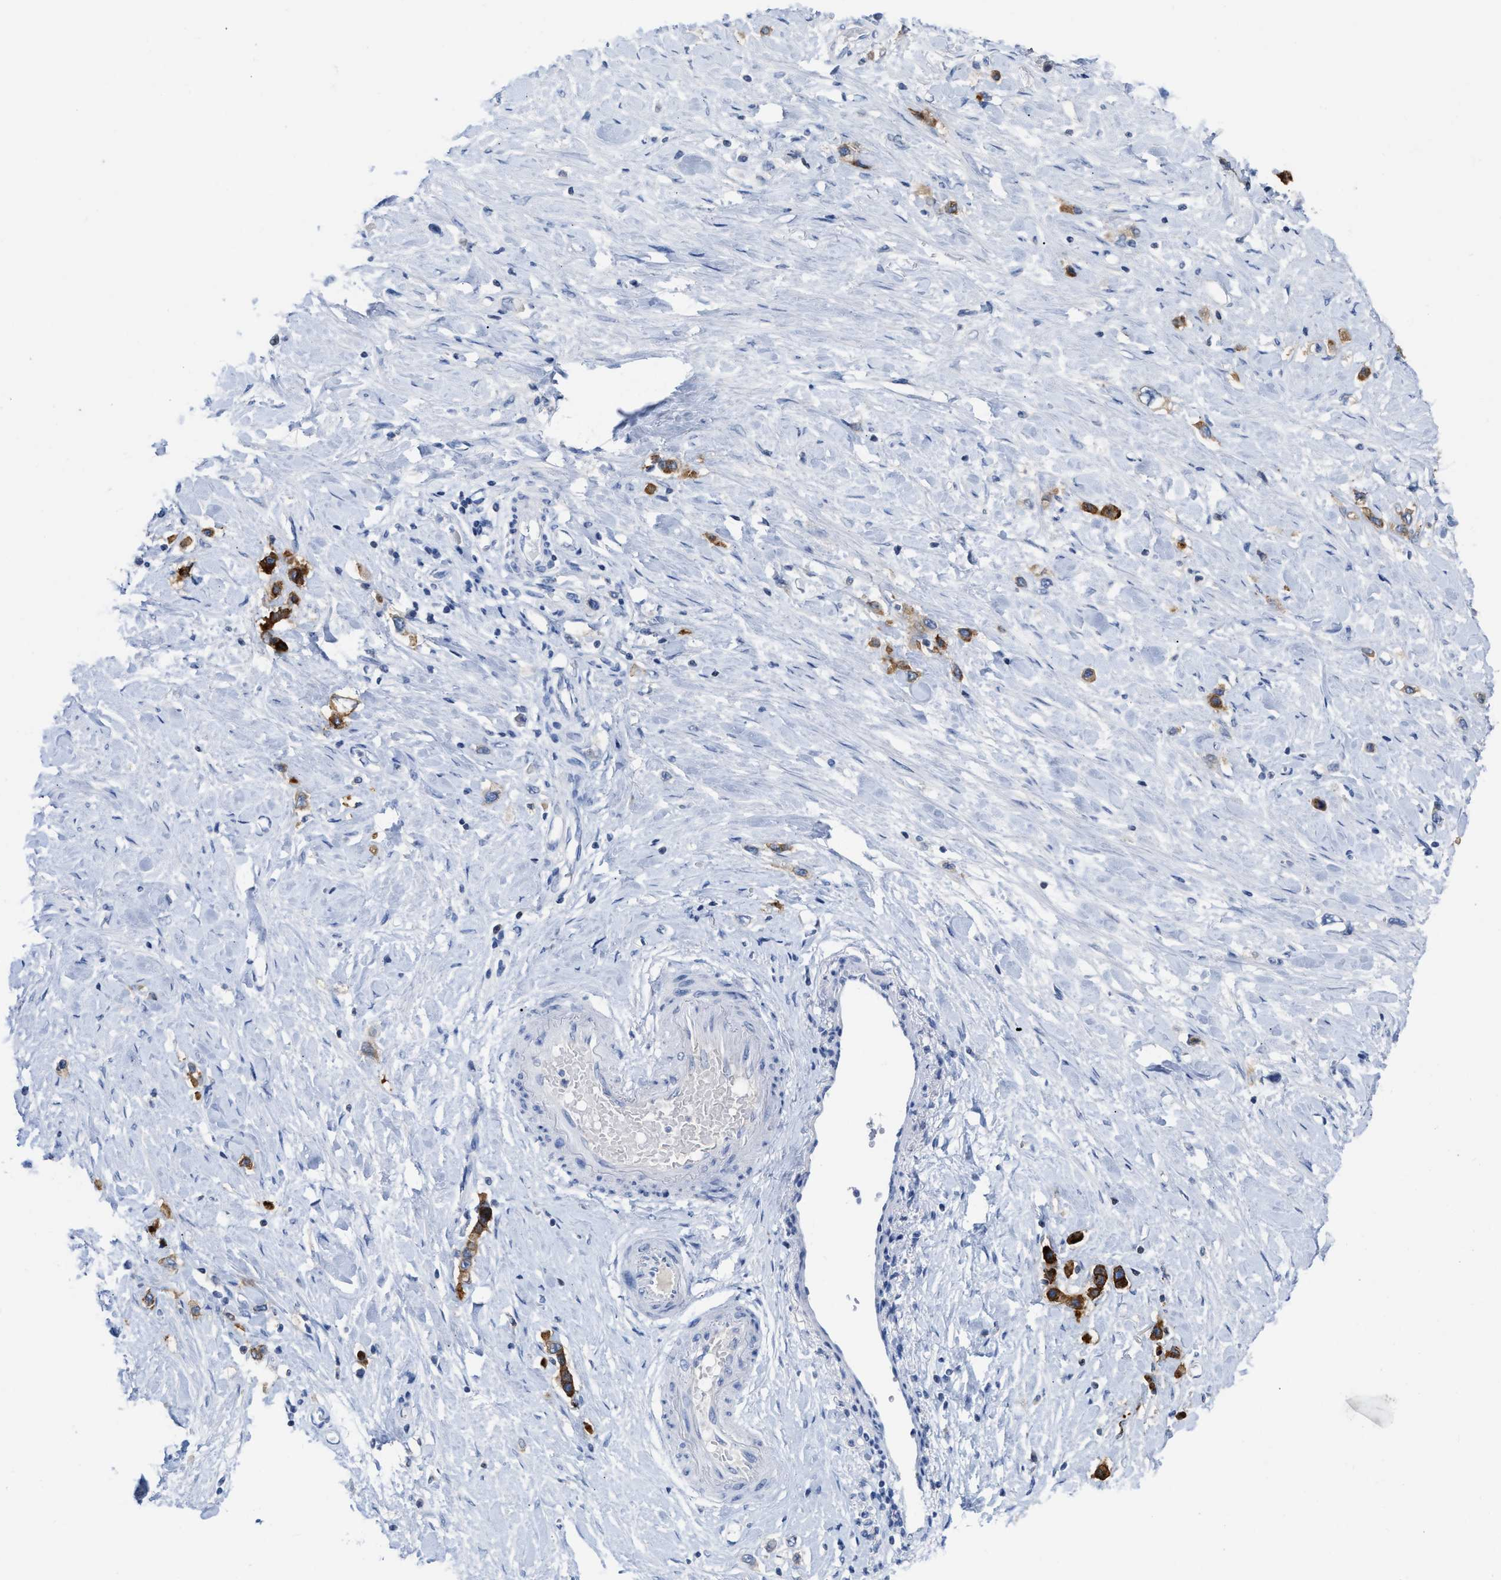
{"staining": {"intensity": "strong", "quantity": ">75%", "location": "cytoplasmic/membranous"}, "tissue": "stomach cancer", "cell_type": "Tumor cells", "image_type": "cancer", "snomed": [{"axis": "morphology", "description": "Adenocarcinoma, NOS"}, {"axis": "topography", "description": "Stomach"}], "caption": "This is a micrograph of IHC staining of stomach adenocarcinoma, which shows strong positivity in the cytoplasmic/membranous of tumor cells.", "gene": "CEACAM5", "patient": {"sex": "female", "age": 65}}